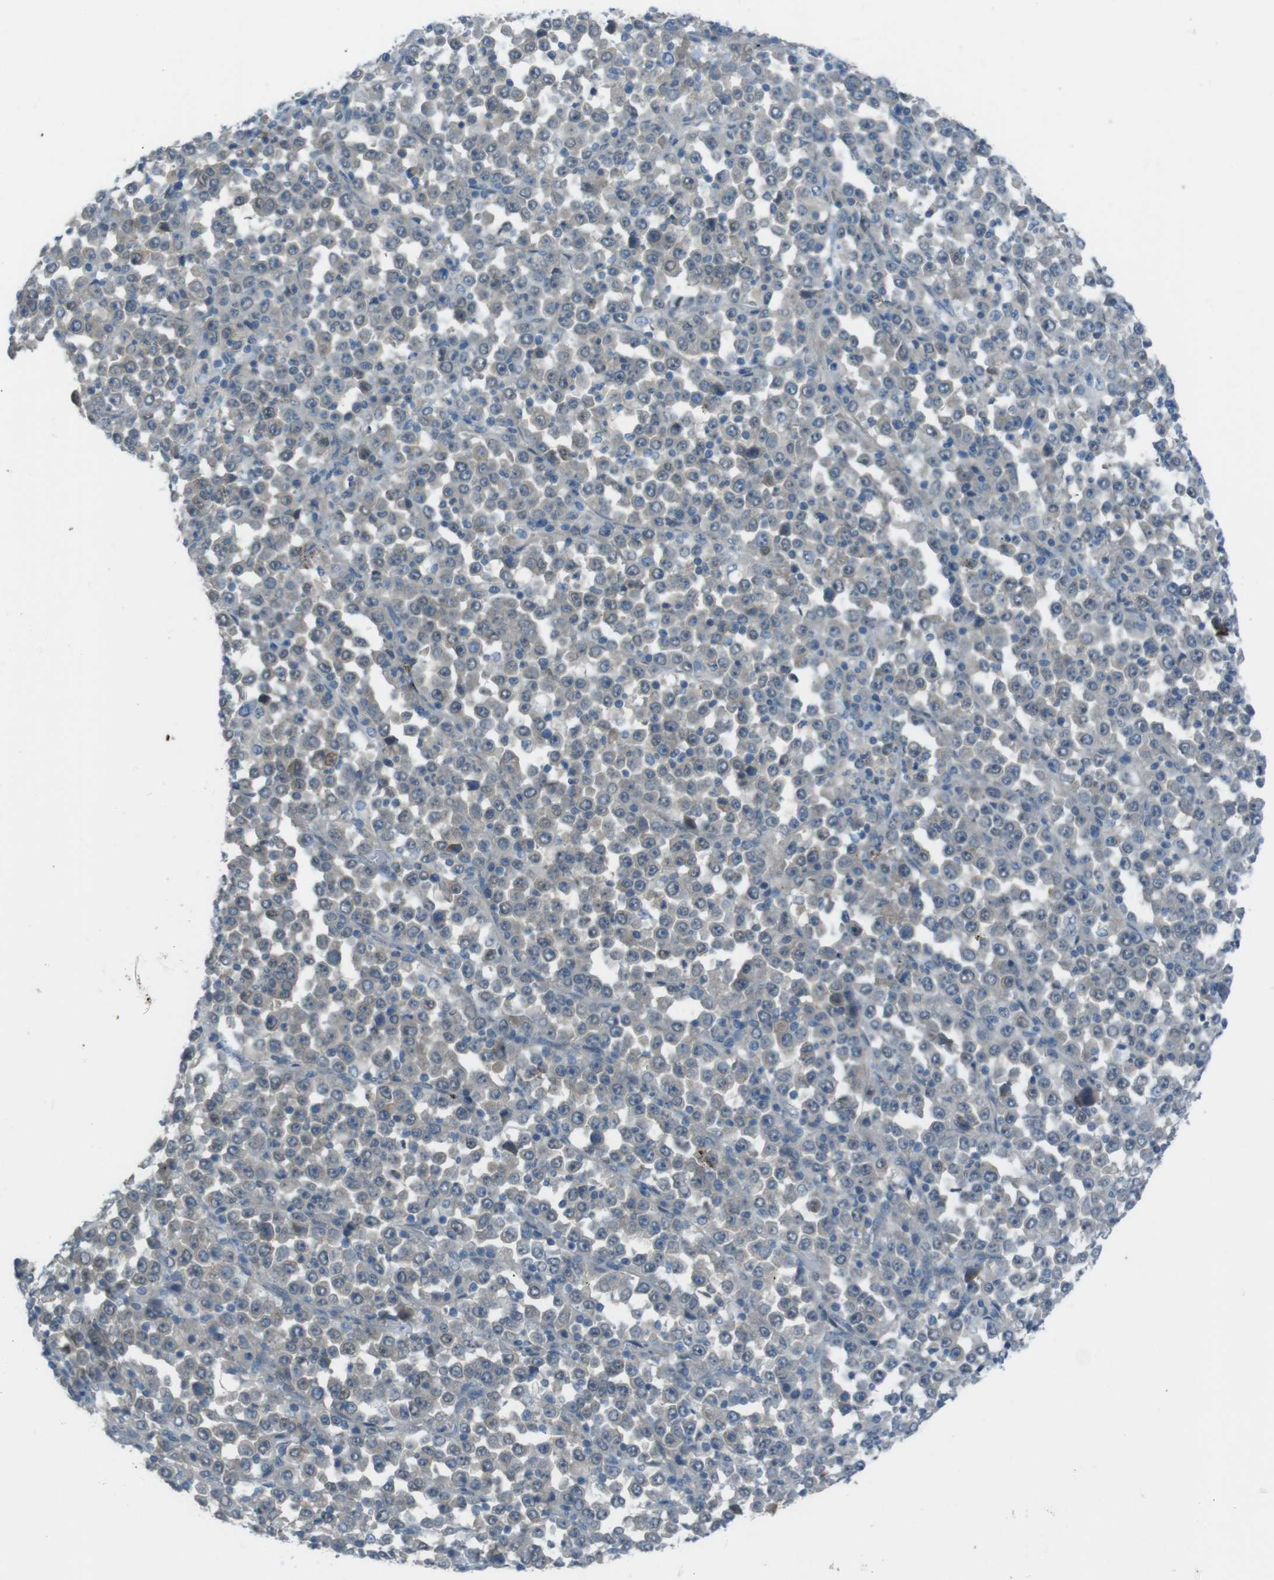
{"staining": {"intensity": "negative", "quantity": "none", "location": "none"}, "tissue": "stomach cancer", "cell_type": "Tumor cells", "image_type": "cancer", "snomed": [{"axis": "morphology", "description": "Normal tissue, NOS"}, {"axis": "morphology", "description": "Adenocarcinoma, NOS"}, {"axis": "topography", "description": "Stomach, upper"}, {"axis": "topography", "description": "Stomach"}], "caption": "High magnification brightfield microscopy of stomach adenocarcinoma stained with DAB (3,3'-diaminobenzidine) (brown) and counterstained with hematoxylin (blue): tumor cells show no significant staining. (Immunohistochemistry (ihc), brightfield microscopy, high magnification).", "gene": "ZDHHC20", "patient": {"sex": "male", "age": 59}}